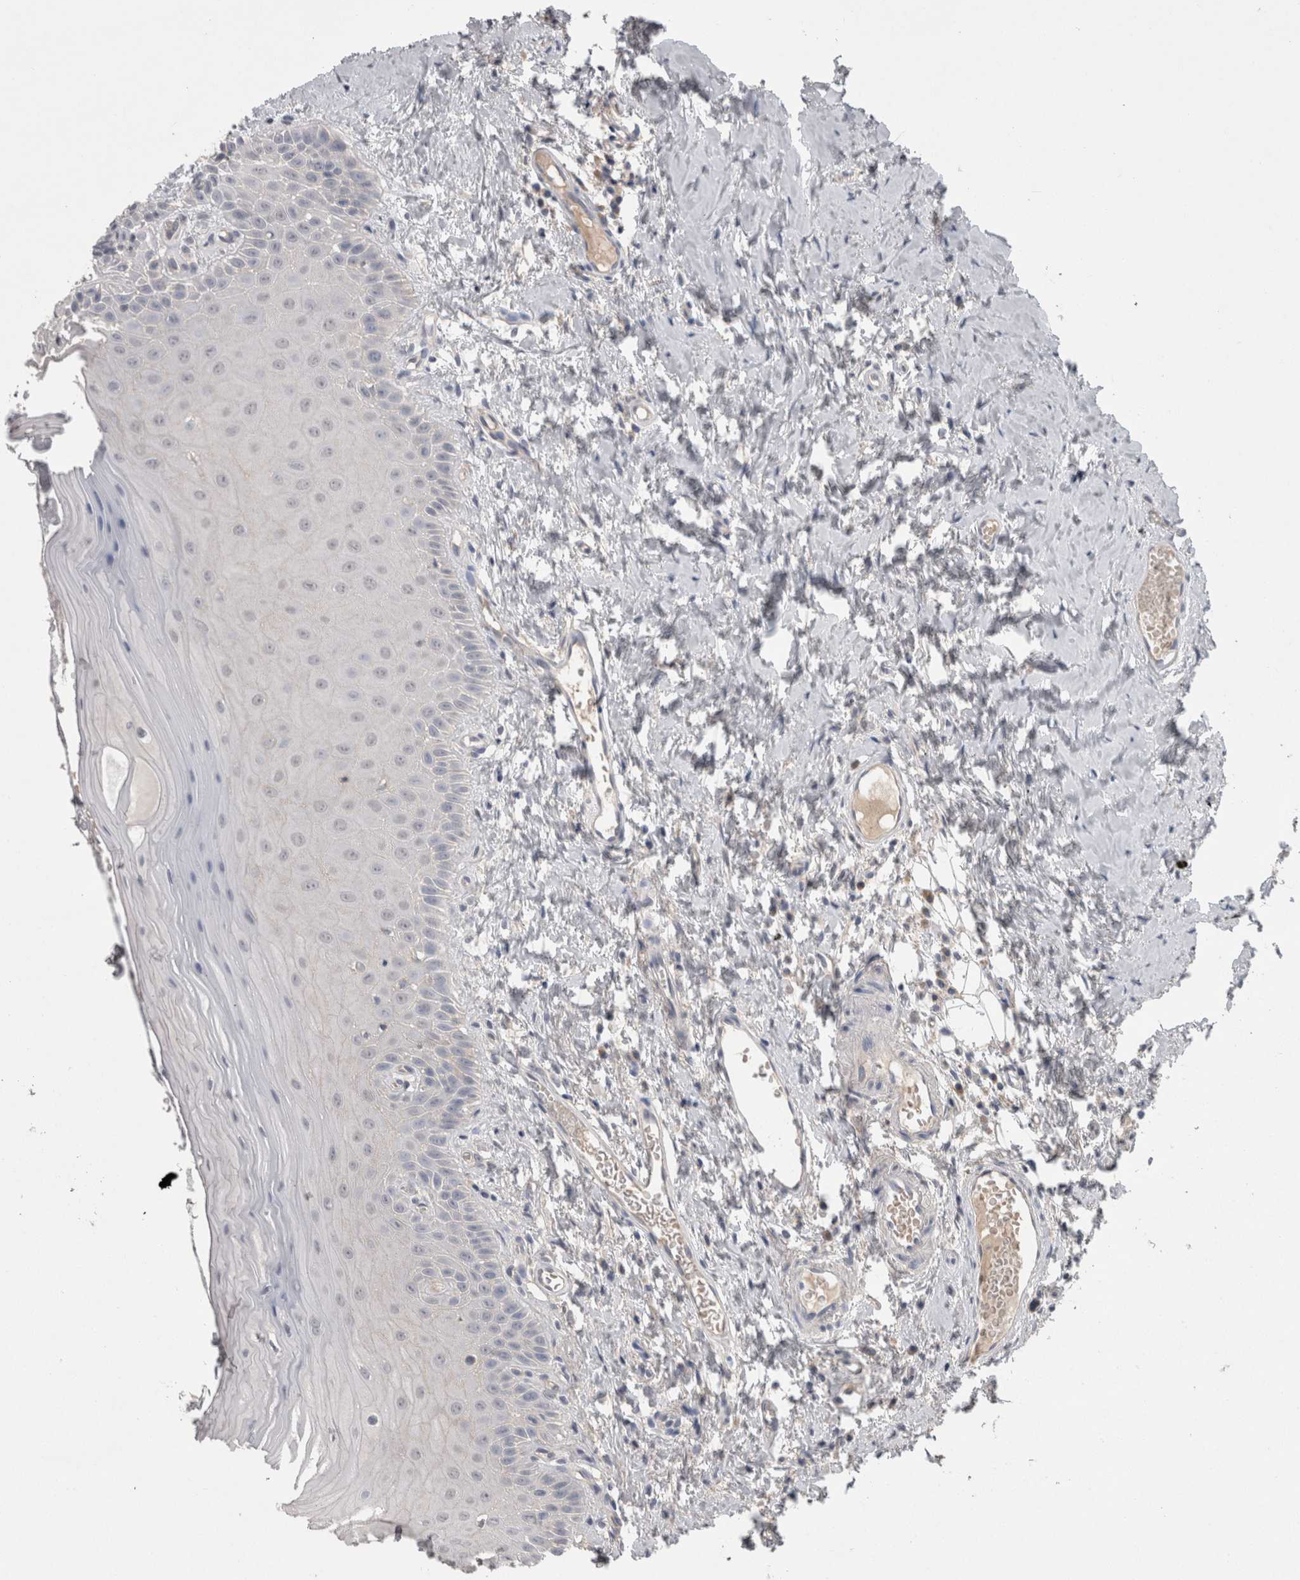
{"staining": {"intensity": "negative", "quantity": "none", "location": "none"}, "tissue": "oral mucosa", "cell_type": "Squamous epithelial cells", "image_type": "normal", "snomed": [{"axis": "morphology", "description": "Normal tissue, NOS"}, {"axis": "topography", "description": "Oral tissue"}], "caption": "Oral mucosa was stained to show a protein in brown. There is no significant staining in squamous epithelial cells. (DAB immunohistochemistry visualized using brightfield microscopy, high magnification).", "gene": "NECTIN2", "patient": {"sex": "male", "age": 66}}